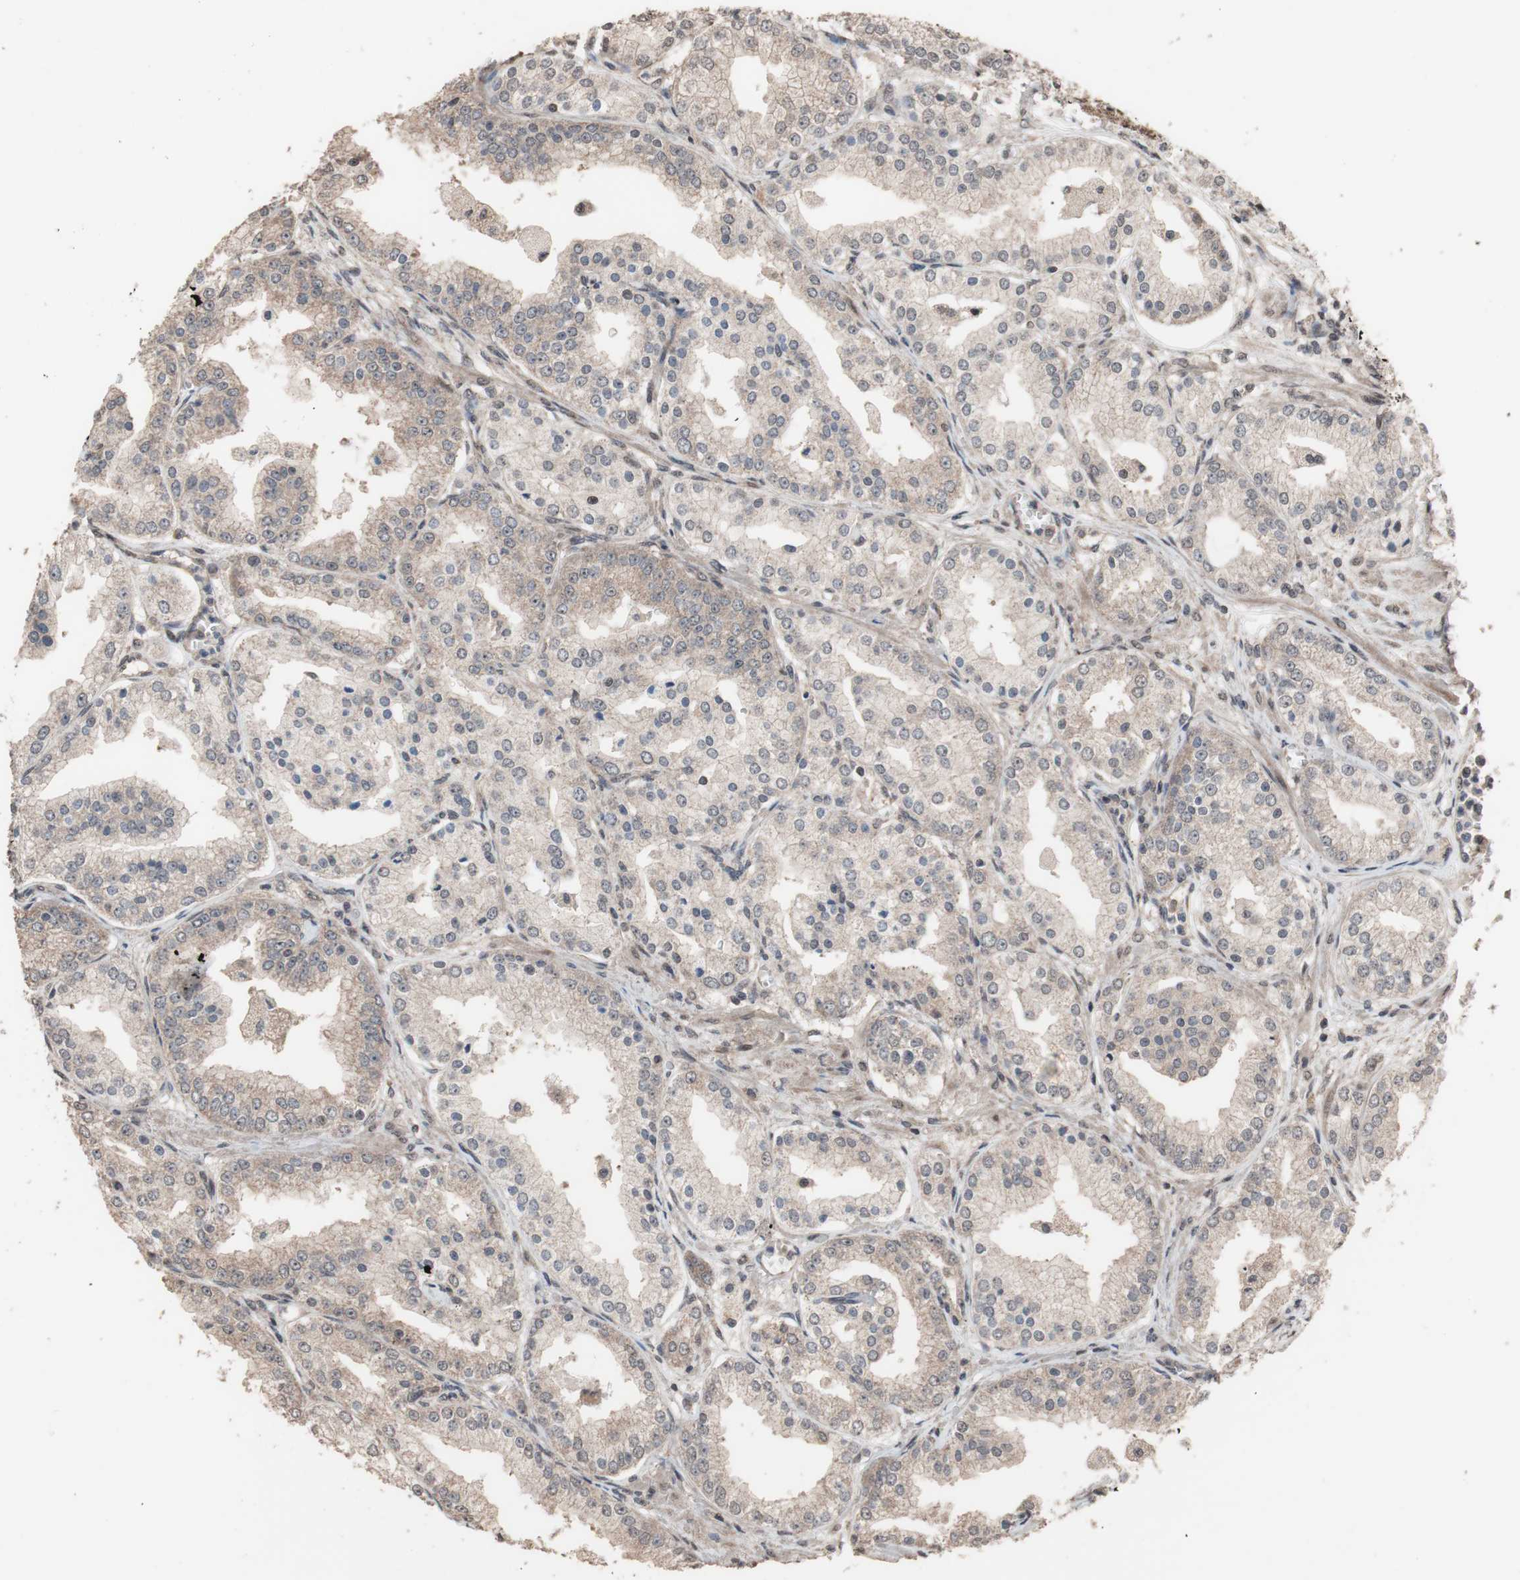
{"staining": {"intensity": "weak", "quantity": ">75%", "location": "cytoplasmic/membranous"}, "tissue": "prostate cancer", "cell_type": "Tumor cells", "image_type": "cancer", "snomed": [{"axis": "morphology", "description": "Adenocarcinoma, High grade"}, {"axis": "topography", "description": "Prostate"}], "caption": "An immunohistochemistry (IHC) image of tumor tissue is shown. Protein staining in brown labels weak cytoplasmic/membranous positivity in prostate cancer within tumor cells.", "gene": "KANSL1", "patient": {"sex": "male", "age": 61}}